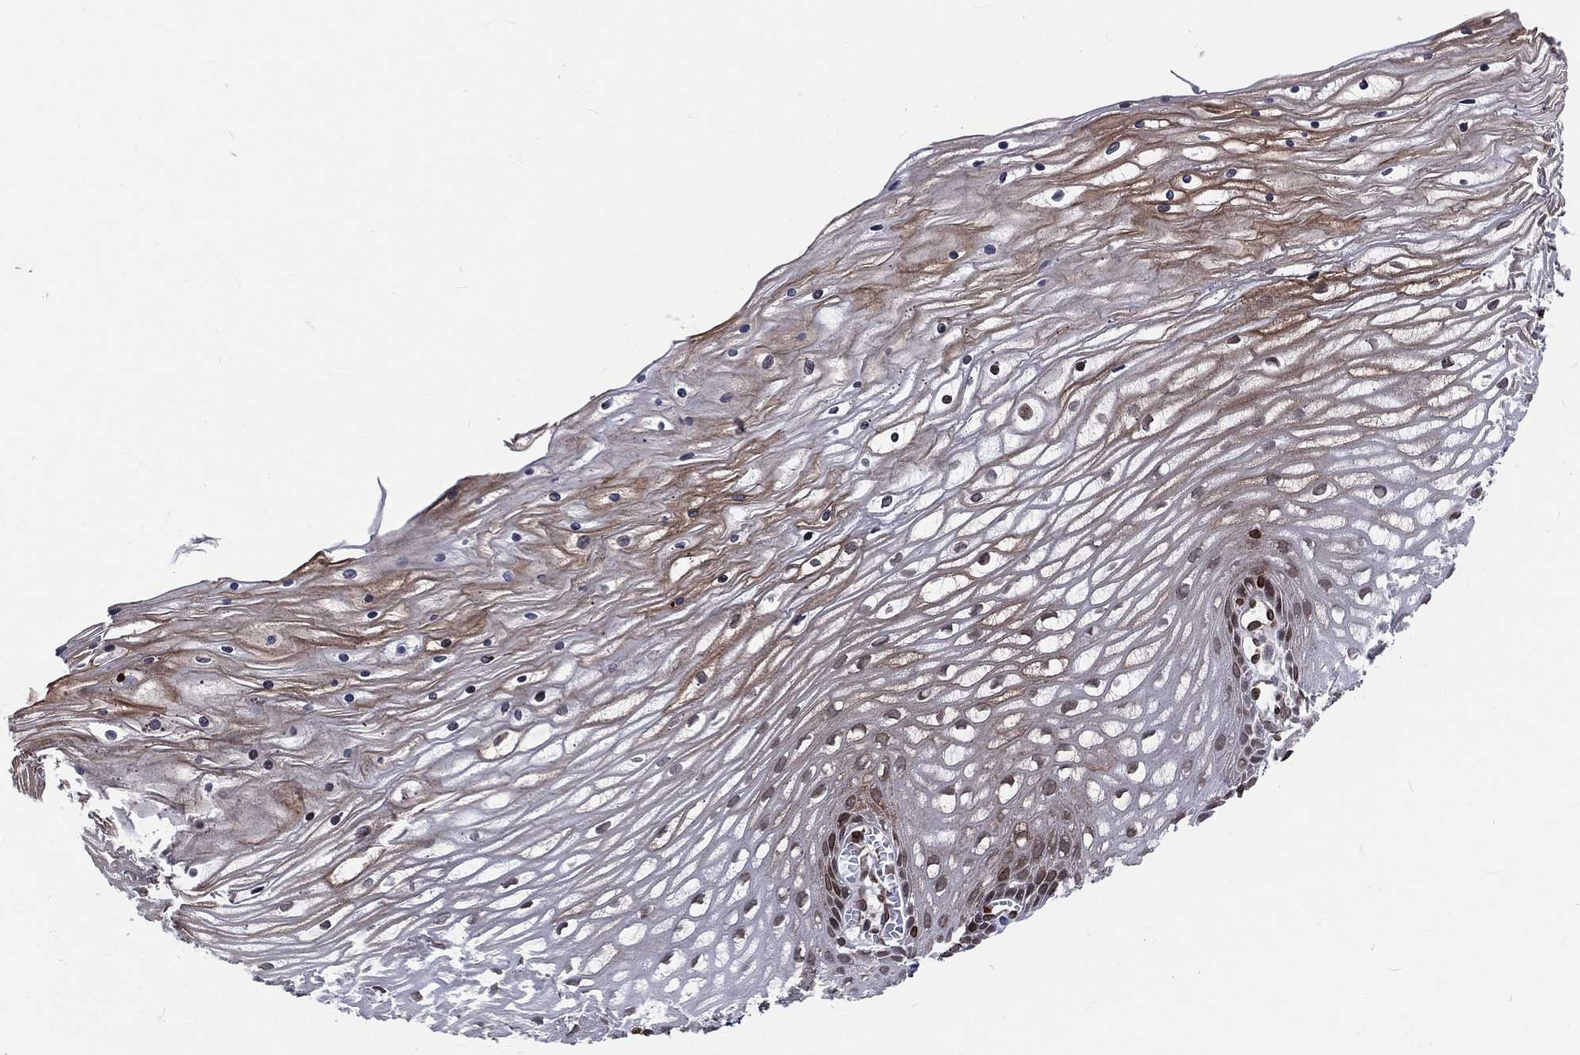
{"staining": {"intensity": "weak", "quantity": "<25%", "location": "cytoplasmic/membranous"}, "tissue": "cervix", "cell_type": "Glandular cells", "image_type": "normal", "snomed": [{"axis": "morphology", "description": "Normal tissue, NOS"}, {"axis": "topography", "description": "Cervix"}], "caption": "Glandular cells show no significant expression in benign cervix. (DAB immunohistochemistry, high magnification).", "gene": "LBR", "patient": {"sex": "female", "age": 35}}